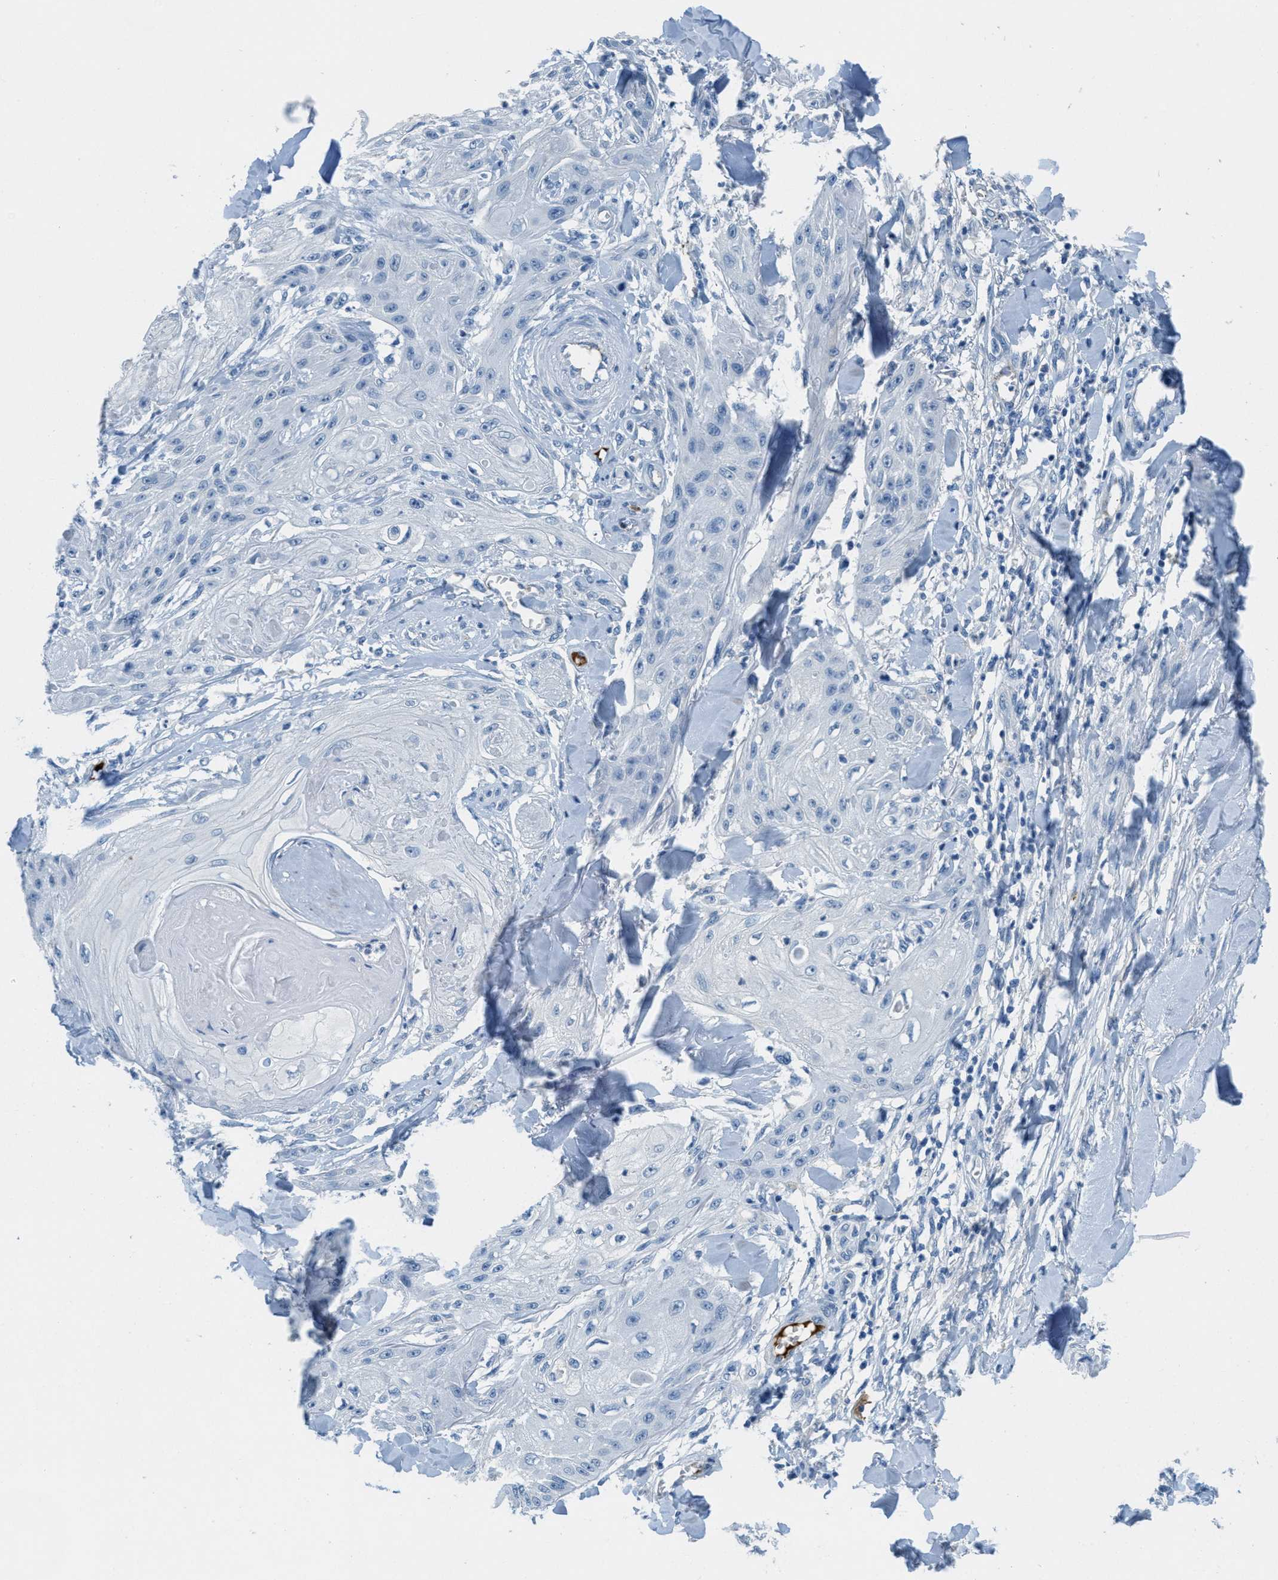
{"staining": {"intensity": "negative", "quantity": "none", "location": "none"}, "tissue": "skin cancer", "cell_type": "Tumor cells", "image_type": "cancer", "snomed": [{"axis": "morphology", "description": "Squamous cell carcinoma, NOS"}, {"axis": "topography", "description": "Skin"}], "caption": "Skin squamous cell carcinoma was stained to show a protein in brown. There is no significant positivity in tumor cells. (Brightfield microscopy of DAB immunohistochemistry at high magnification).", "gene": "A2M", "patient": {"sex": "male", "age": 74}}